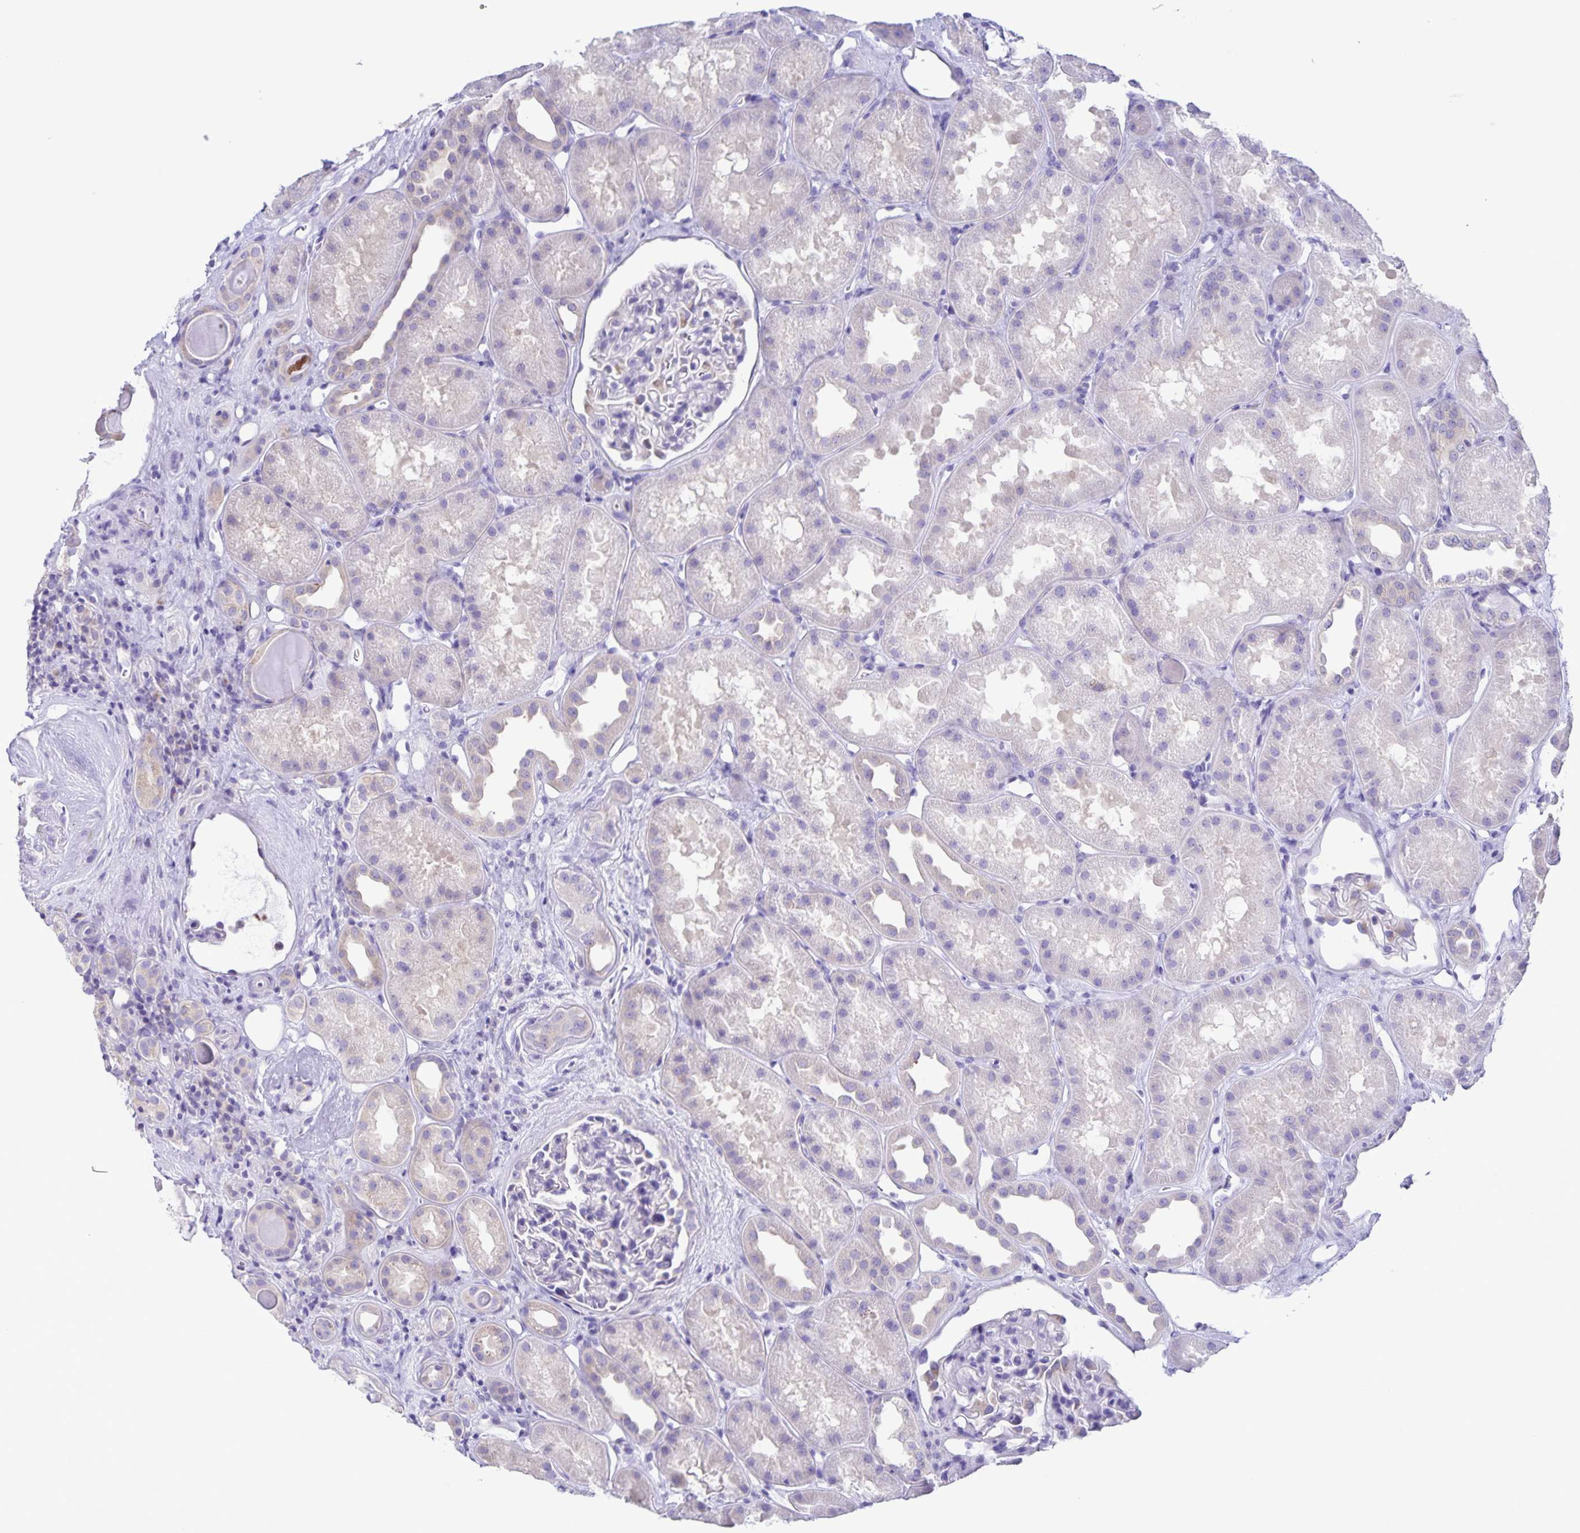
{"staining": {"intensity": "negative", "quantity": "none", "location": "none"}, "tissue": "kidney", "cell_type": "Cells in glomeruli", "image_type": "normal", "snomed": [{"axis": "morphology", "description": "Normal tissue, NOS"}, {"axis": "topography", "description": "Kidney"}], "caption": "High magnification brightfield microscopy of unremarkable kidney stained with DAB (3,3'-diaminobenzidine) (brown) and counterstained with hematoxylin (blue): cells in glomeruli show no significant expression. Nuclei are stained in blue.", "gene": "CAPSL", "patient": {"sex": "male", "age": 61}}